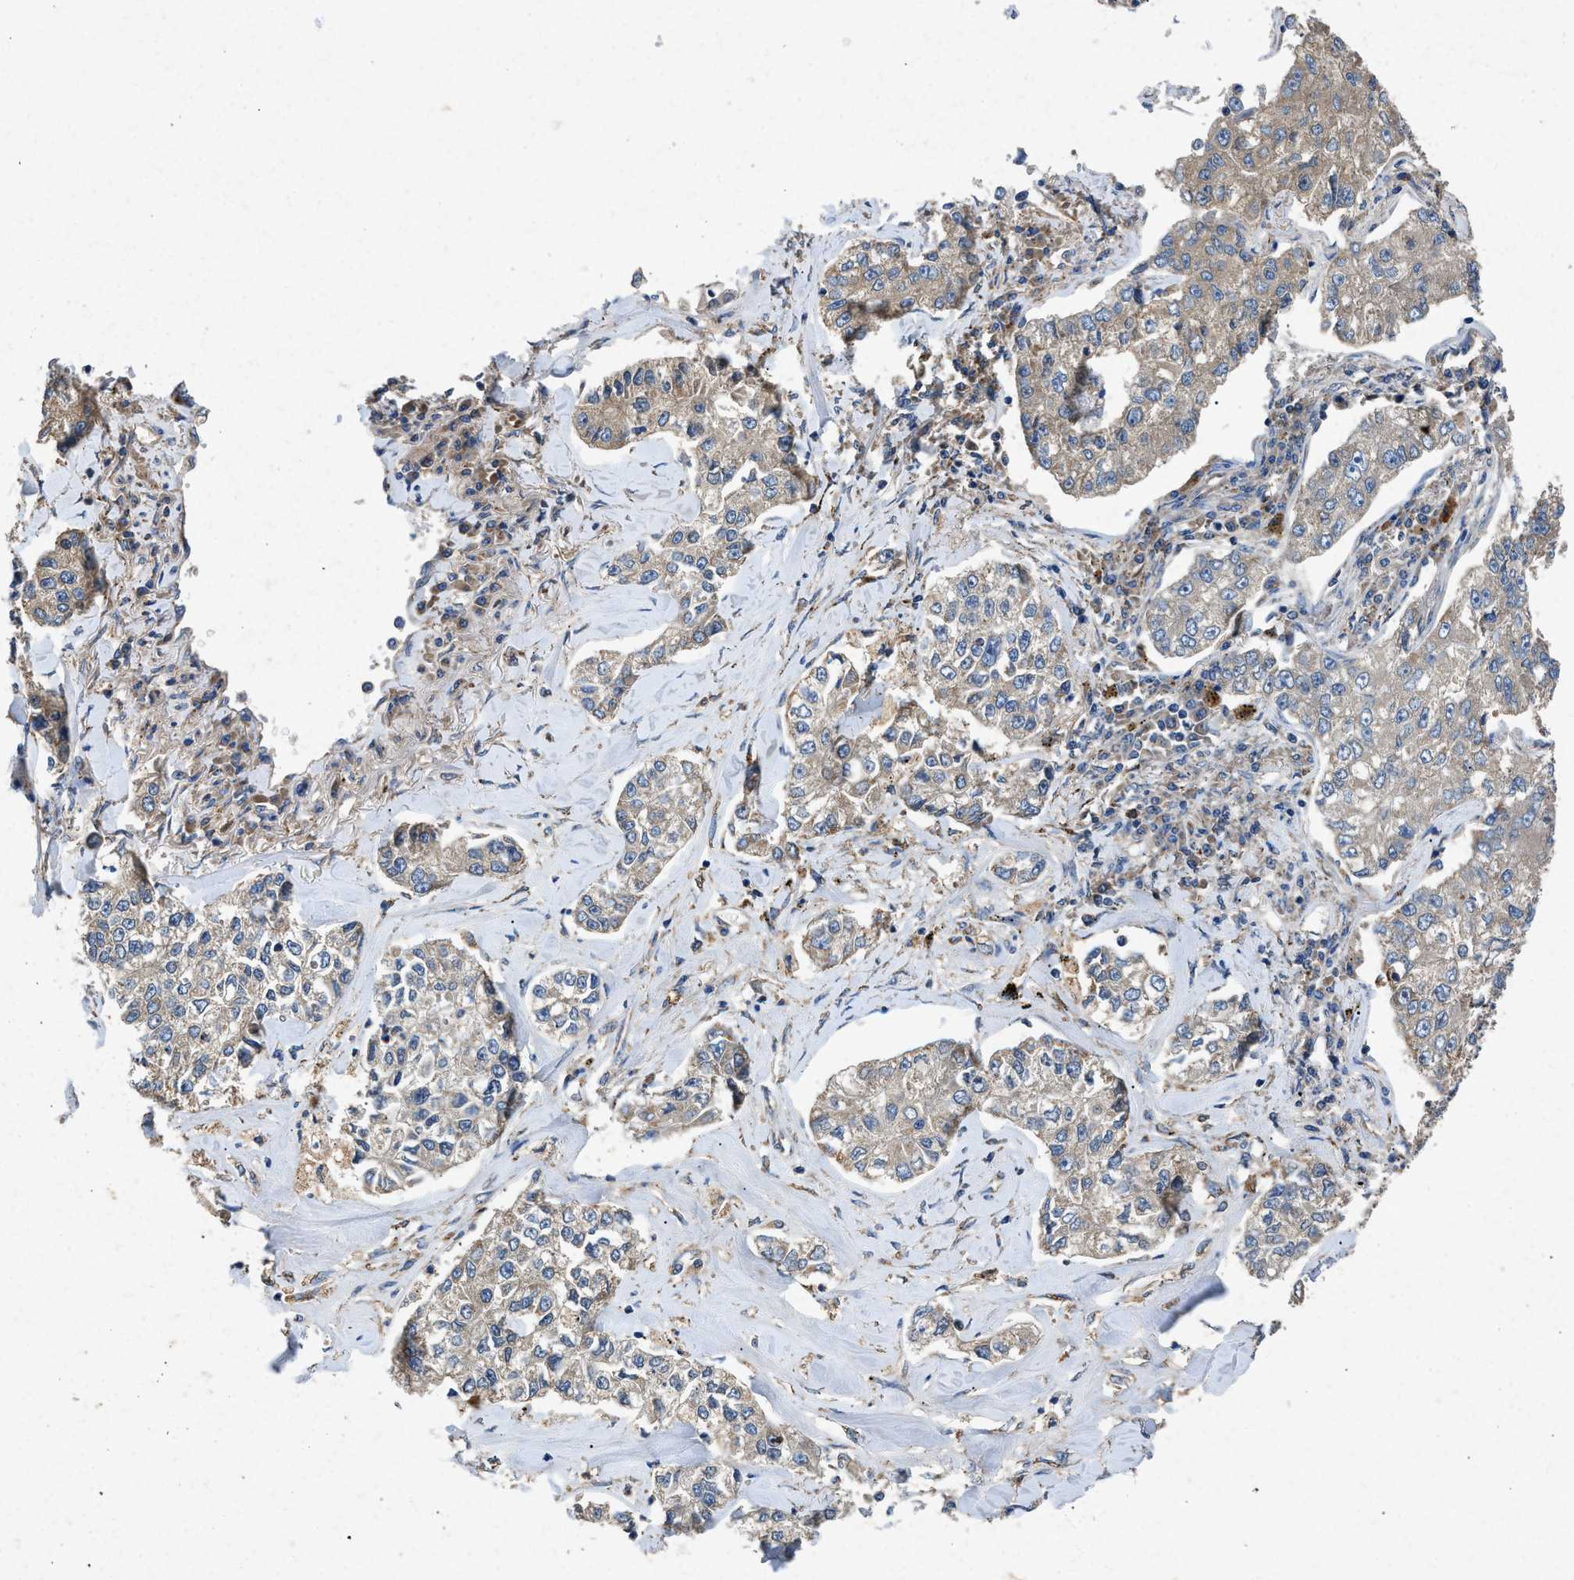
{"staining": {"intensity": "weak", "quantity": ">75%", "location": "cytoplasmic/membranous"}, "tissue": "lung cancer", "cell_type": "Tumor cells", "image_type": "cancer", "snomed": [{"axis": "morphology", "description": "Adenocarcinoma, NOS"}, {"axis": "topography", "description": "Lung"}], "caption": "DAB immunohistochemical staining of human lung cancer (adenocarcinoma) exhibits weak cytoplasmic/membranous protein staining in about >75% of tumor cells.", "gene": "CDK15", "patient": {"sex": "male", "age": 49}}